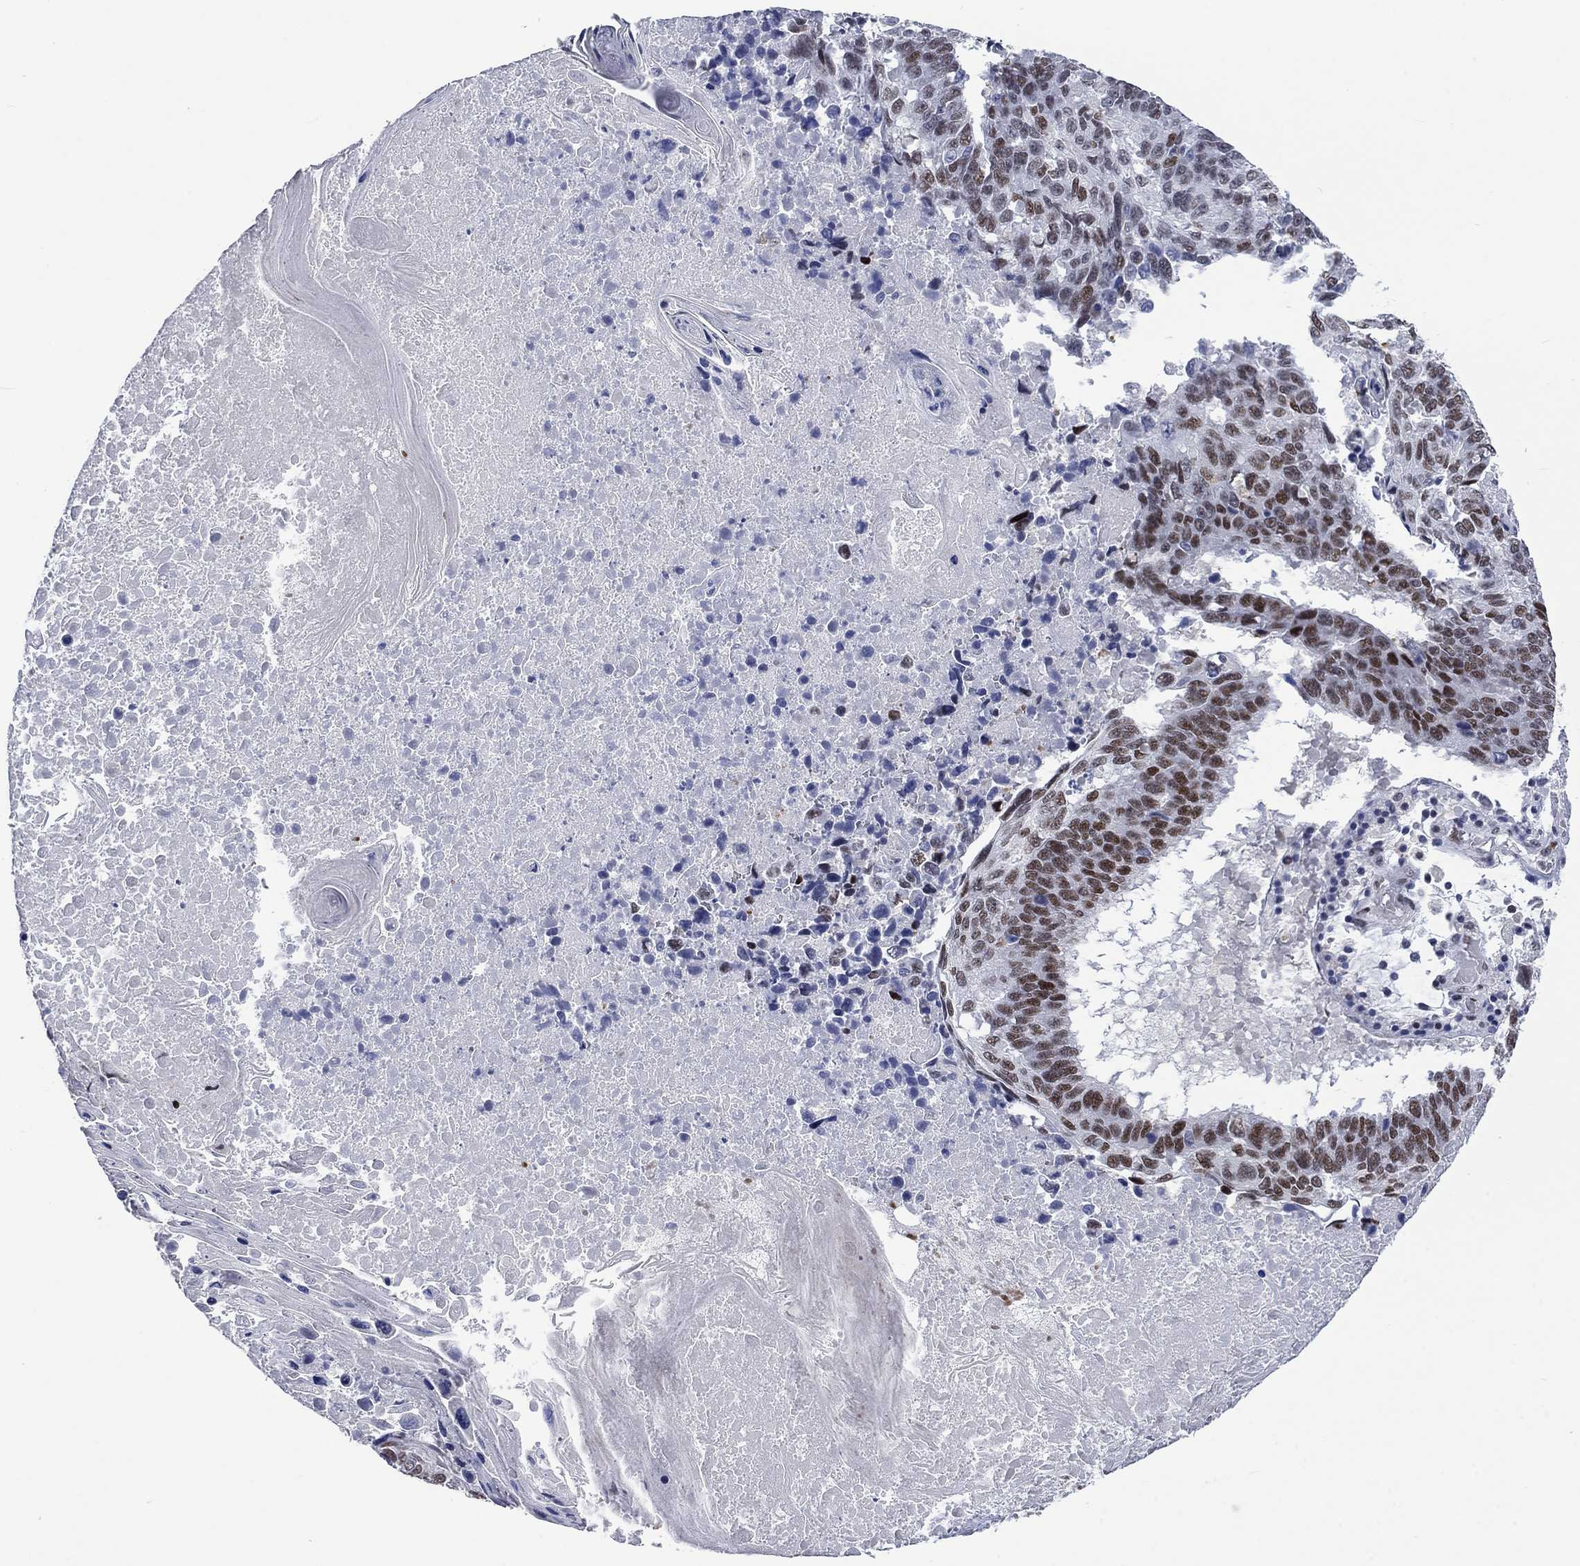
{"staining": {"intensity": "strong", "quantity": ">75%", "location": "nuclear"}, "tissue": "lung cancer", "cell_type": "Tumor cells", "image_type": "cancer", "snomed": [{"axis": "morphology", "description": "Squamous cell carcinoma, NOS"}, {"axis": "topography", "description": "Lung"}], "caption": "Immunohistochemical staining of human squamous cell carcinoma (lung) shows strong nuclear protein staining in about >75% of tumor cells.", "gene": "HCFC1", "patient": {"sex": "male", "age": 73}}